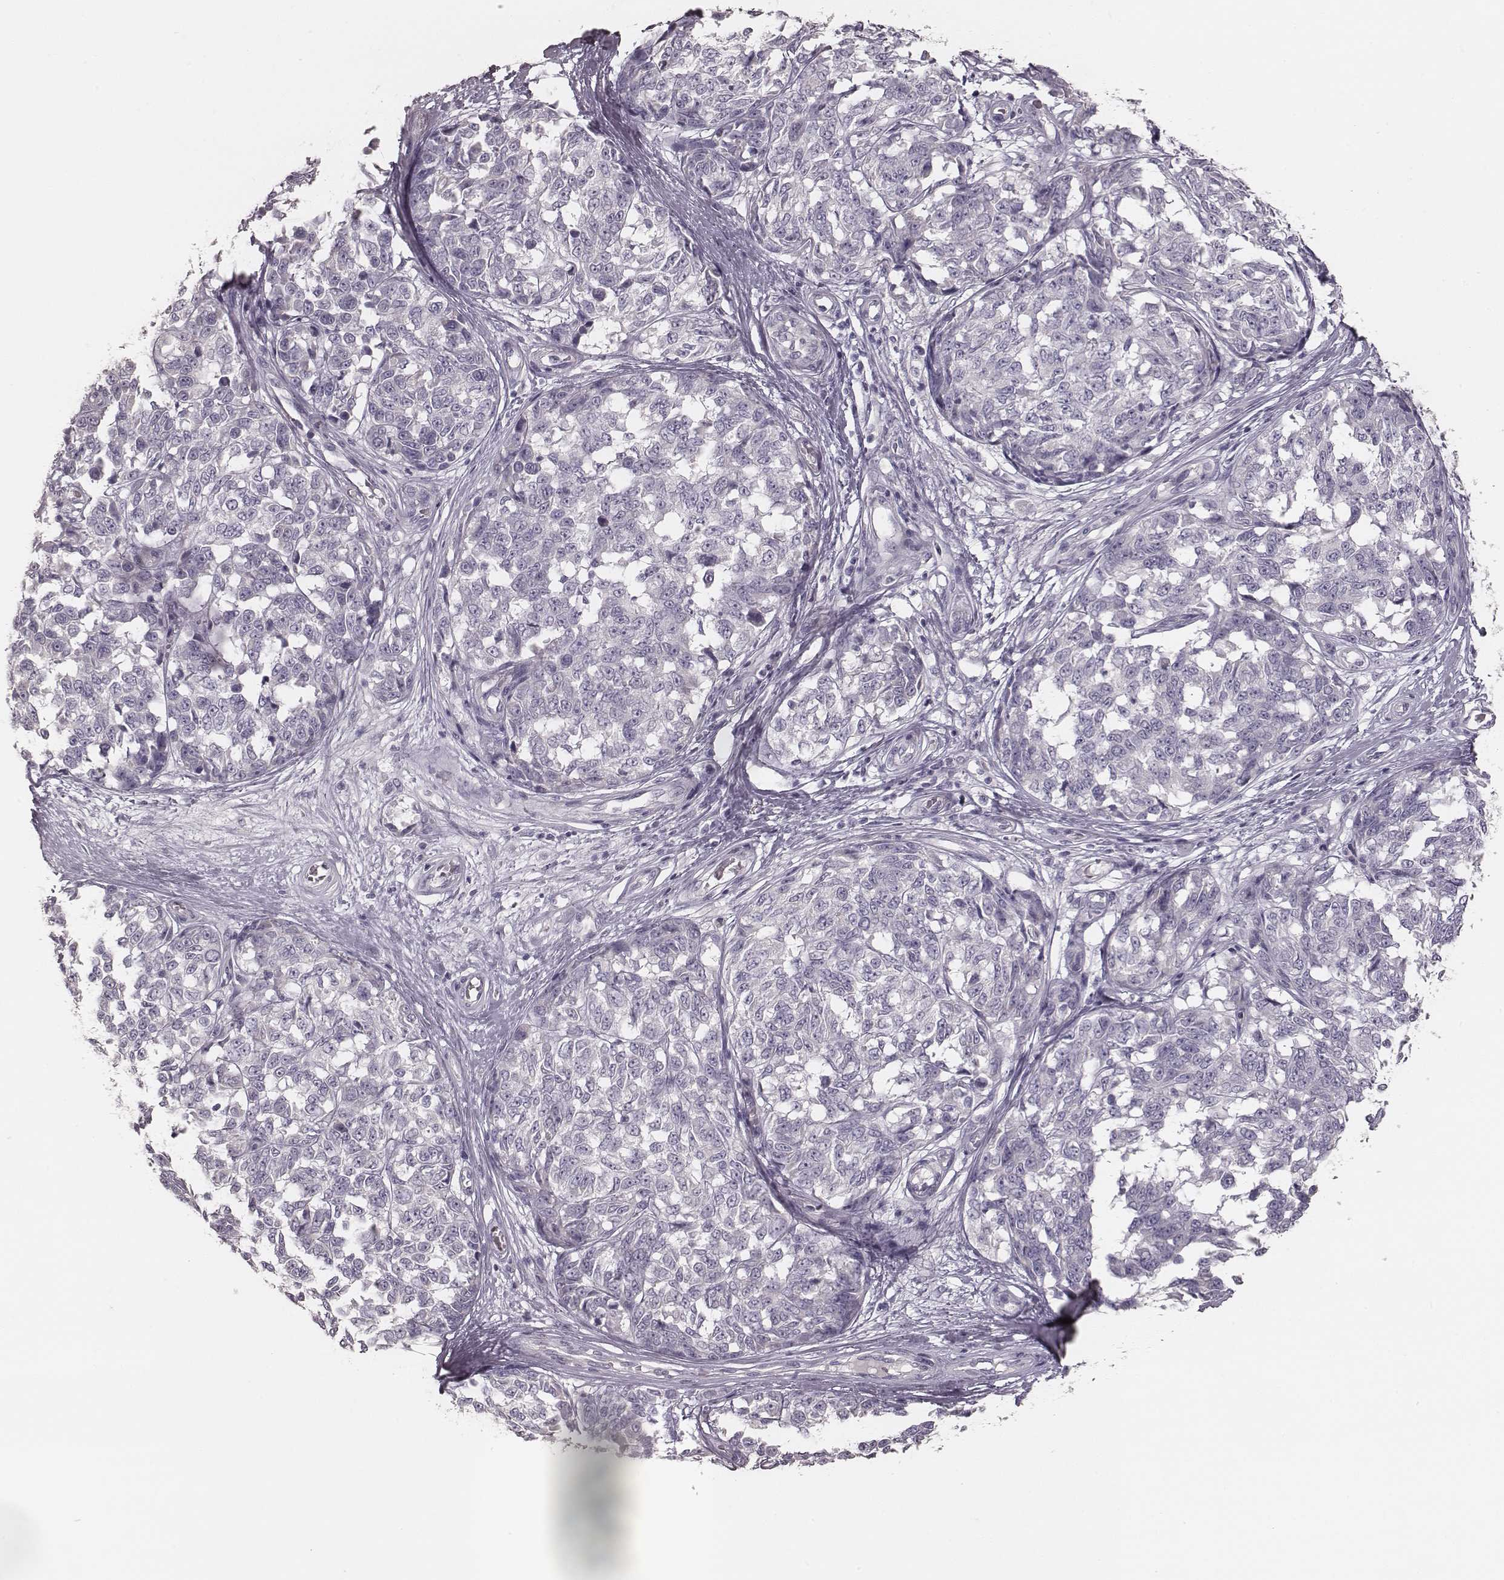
{"staining": {"intensity": "negative", "quantity": "none", "location": "none"}, "tissue": "melanoma", "cell_type": "Tumor cells", "image_type": "cancer", "snomed": [{"axis": "morphology", "description": "Malignant melanoma, NOS"}, {"axis": "topography", "description": "Skin"}], "caption": "The histopathology image reveals no staining of tumor cells in malignant melanoma.", "gene": "ZP4", "patient": {"sex": "female", "age": 64}}